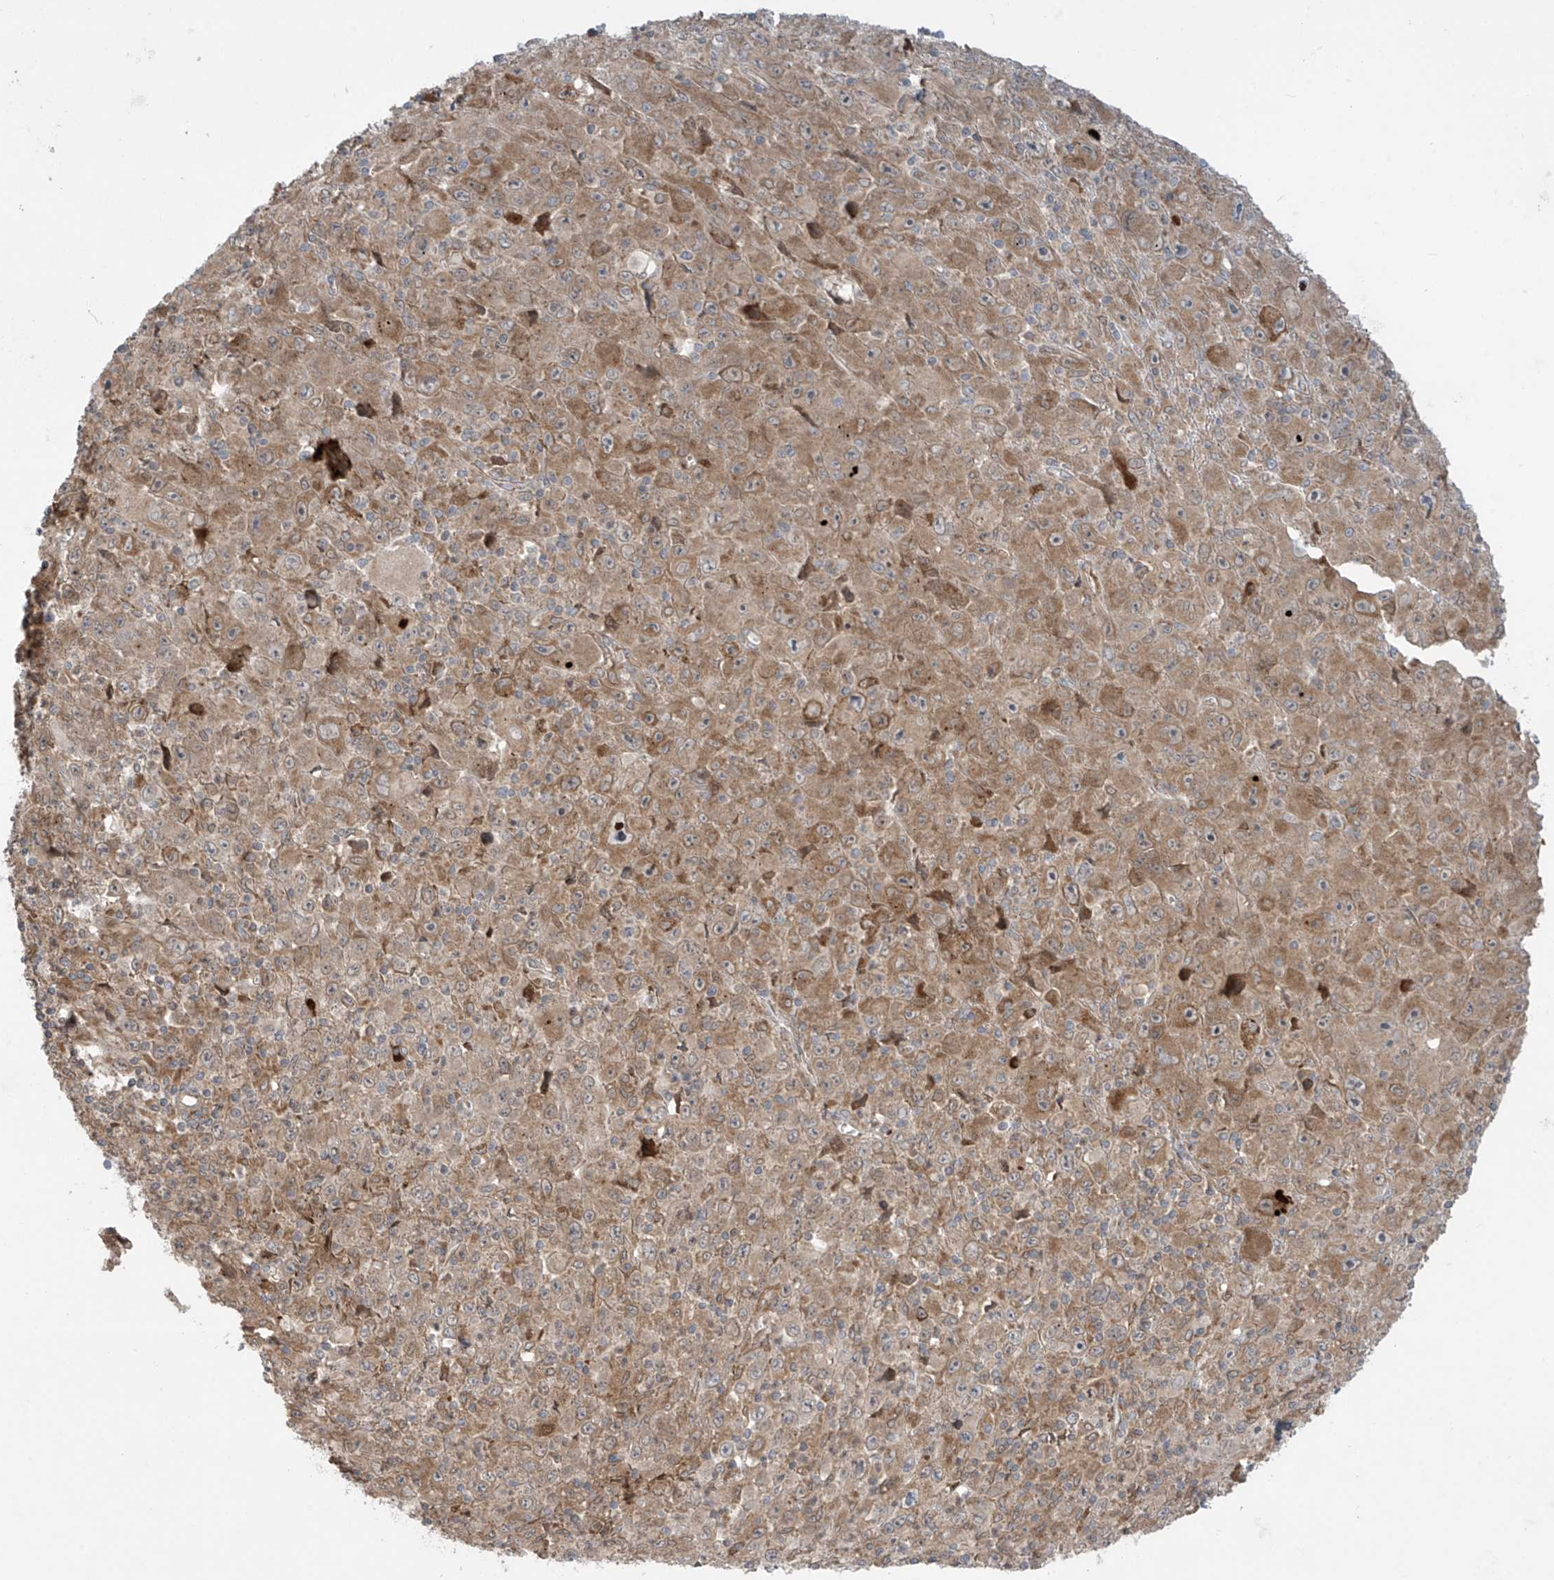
{"staining": {"intensity": "moderate", "quantity": ">75%", "location": "cytoplasmic/membranous"}, "tissue": "melanoma", "cell_type": "Tumor cells", "image_type": "cancer", "snomed": [{"axis": "morphology", "description": "Malignant melanoma, Metastatic site"}, {"axis": "topography", "description": "Skin"}], "caption": "A brown stain labels moderate cytoplasmic/membranous staining of a protein in malignant melanoma (metastatic site) tumor cells.", "gene": "PPAT", "patient": {"sex": "female", "age": 56}}